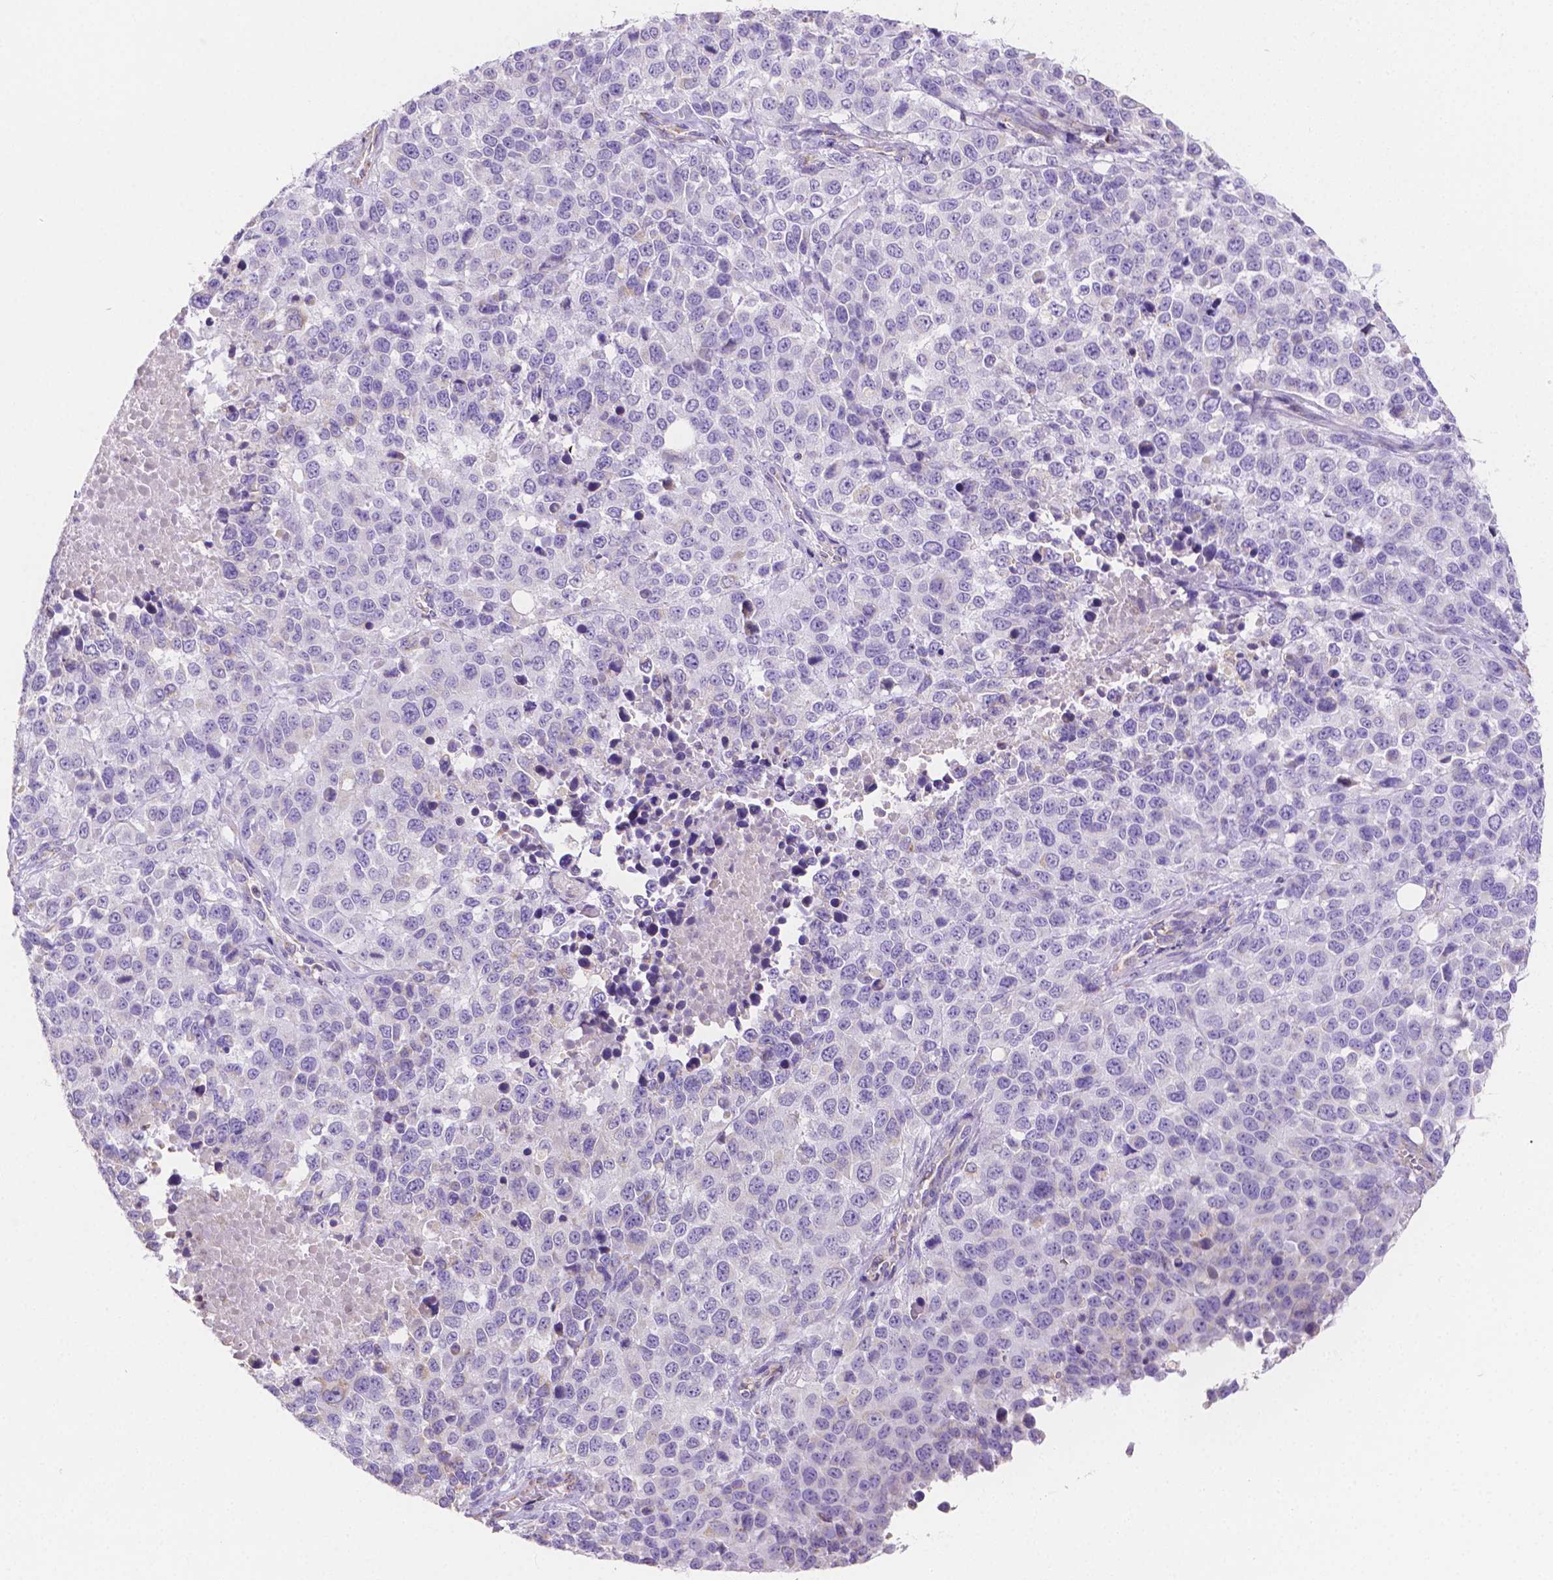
{"staining": {"intensity": "negative", "quantity": "none", "location": "none"}, "tissue": "melanoma", "cell_type": "Tumor cells", "image_type": "cancer", "snomed": [{"axis": "morphology", "description": "Malignant melanoma, Metastatic site"}, {"axis": "topography", "description": "Skin"}], "caption": "Immunohistochemistry of human melanoma reveals no positivity in tumor cells.", "gene": "TMEM130", "patient": {"sex": "male", "age": 84}}